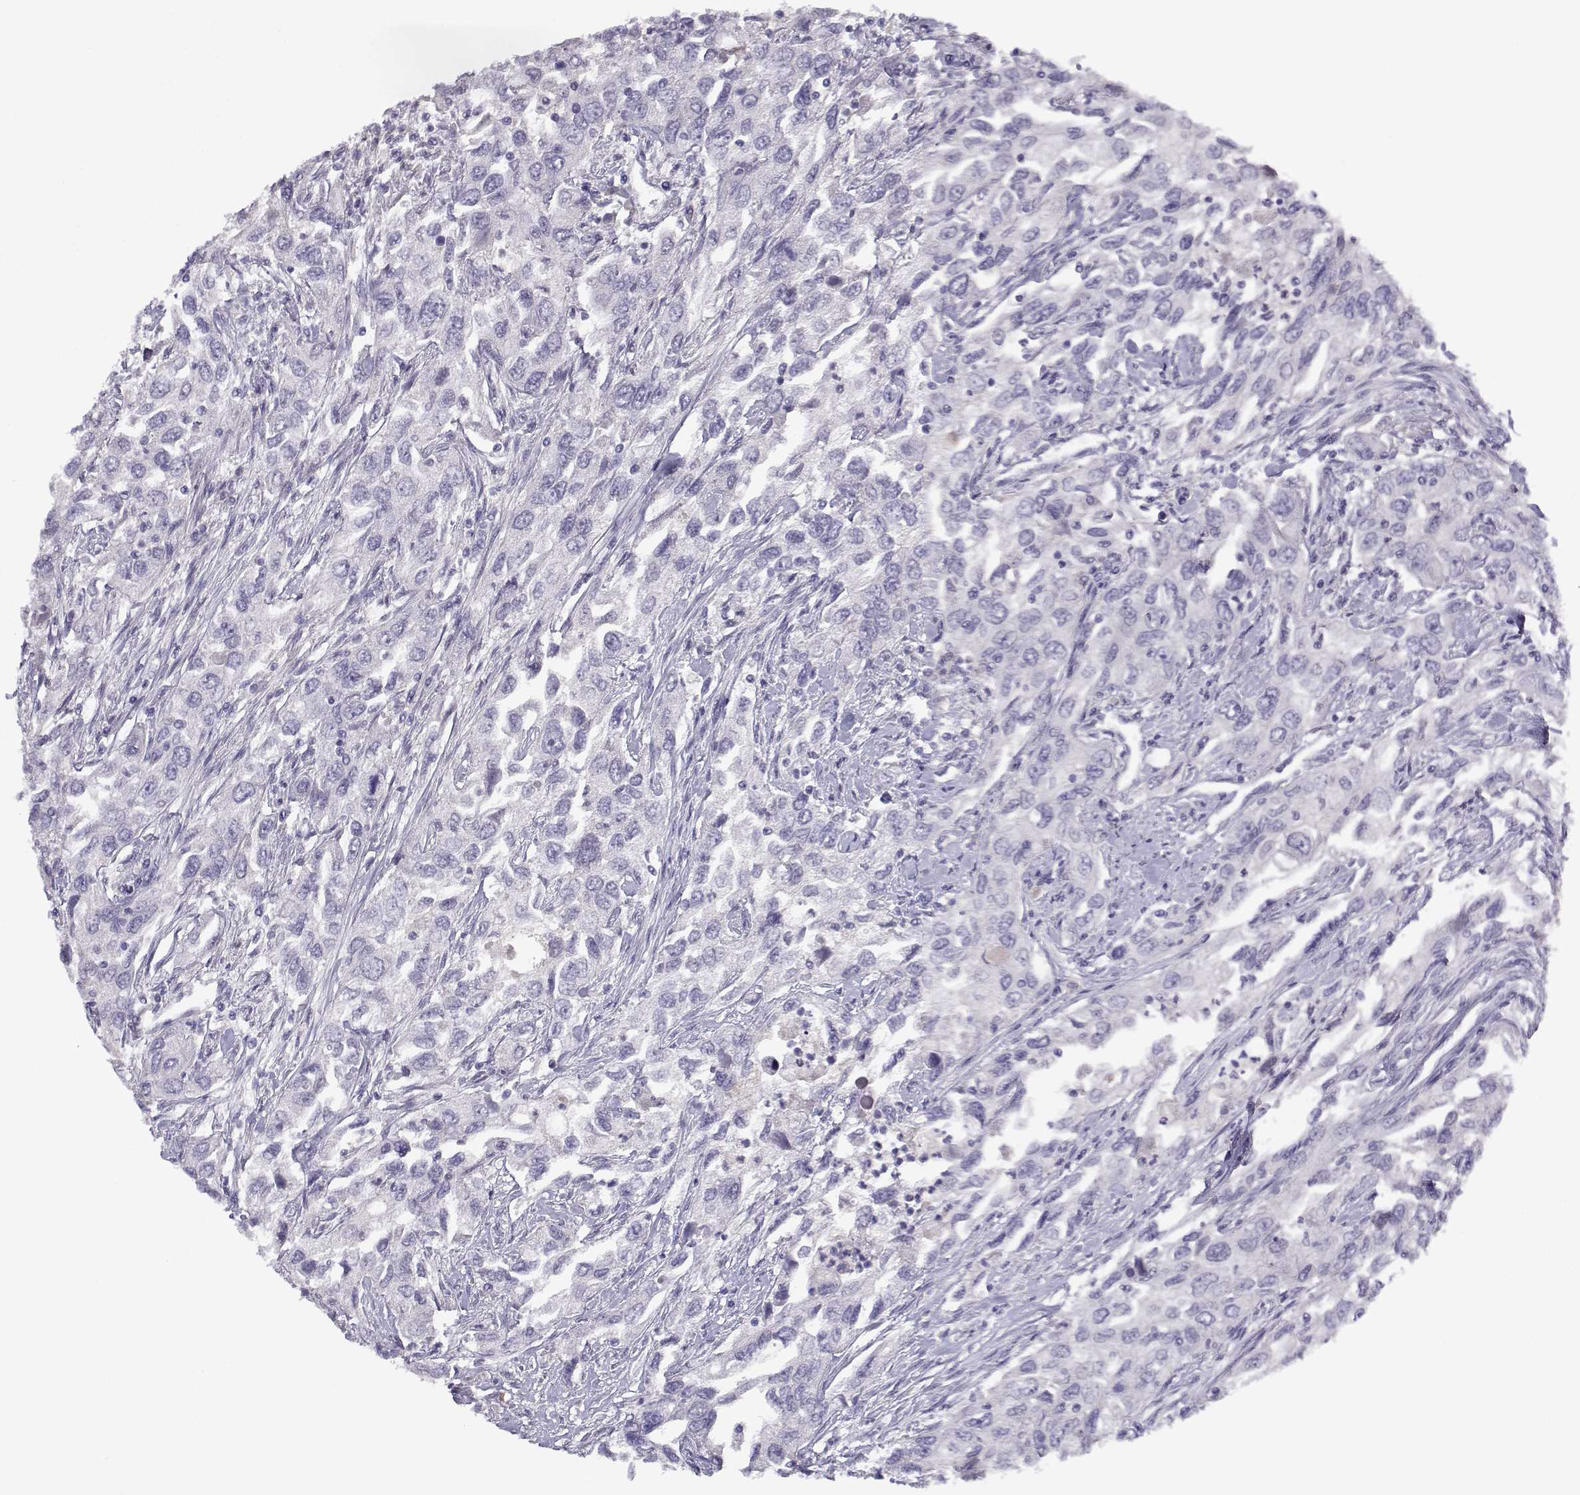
{"staining": {"intensity": "negative", "quantity": "none", "location": "none"}, "tissue": "urothelial cancer", "cell_type": "Tumor cells", "image_type": "cancer", "snomed": [{"axis": "morphology", "description": "Urothelial carcinoma, High grade"}, {"axis": "topography", "description": "Urinary bladder"}], "caption": "DAB immunohistochemical staining of urothelial cancer demonstrates no significant staining in tumor cells.", "gene": "CFAP77", "patient": {"sex": "male", "age": 76}}